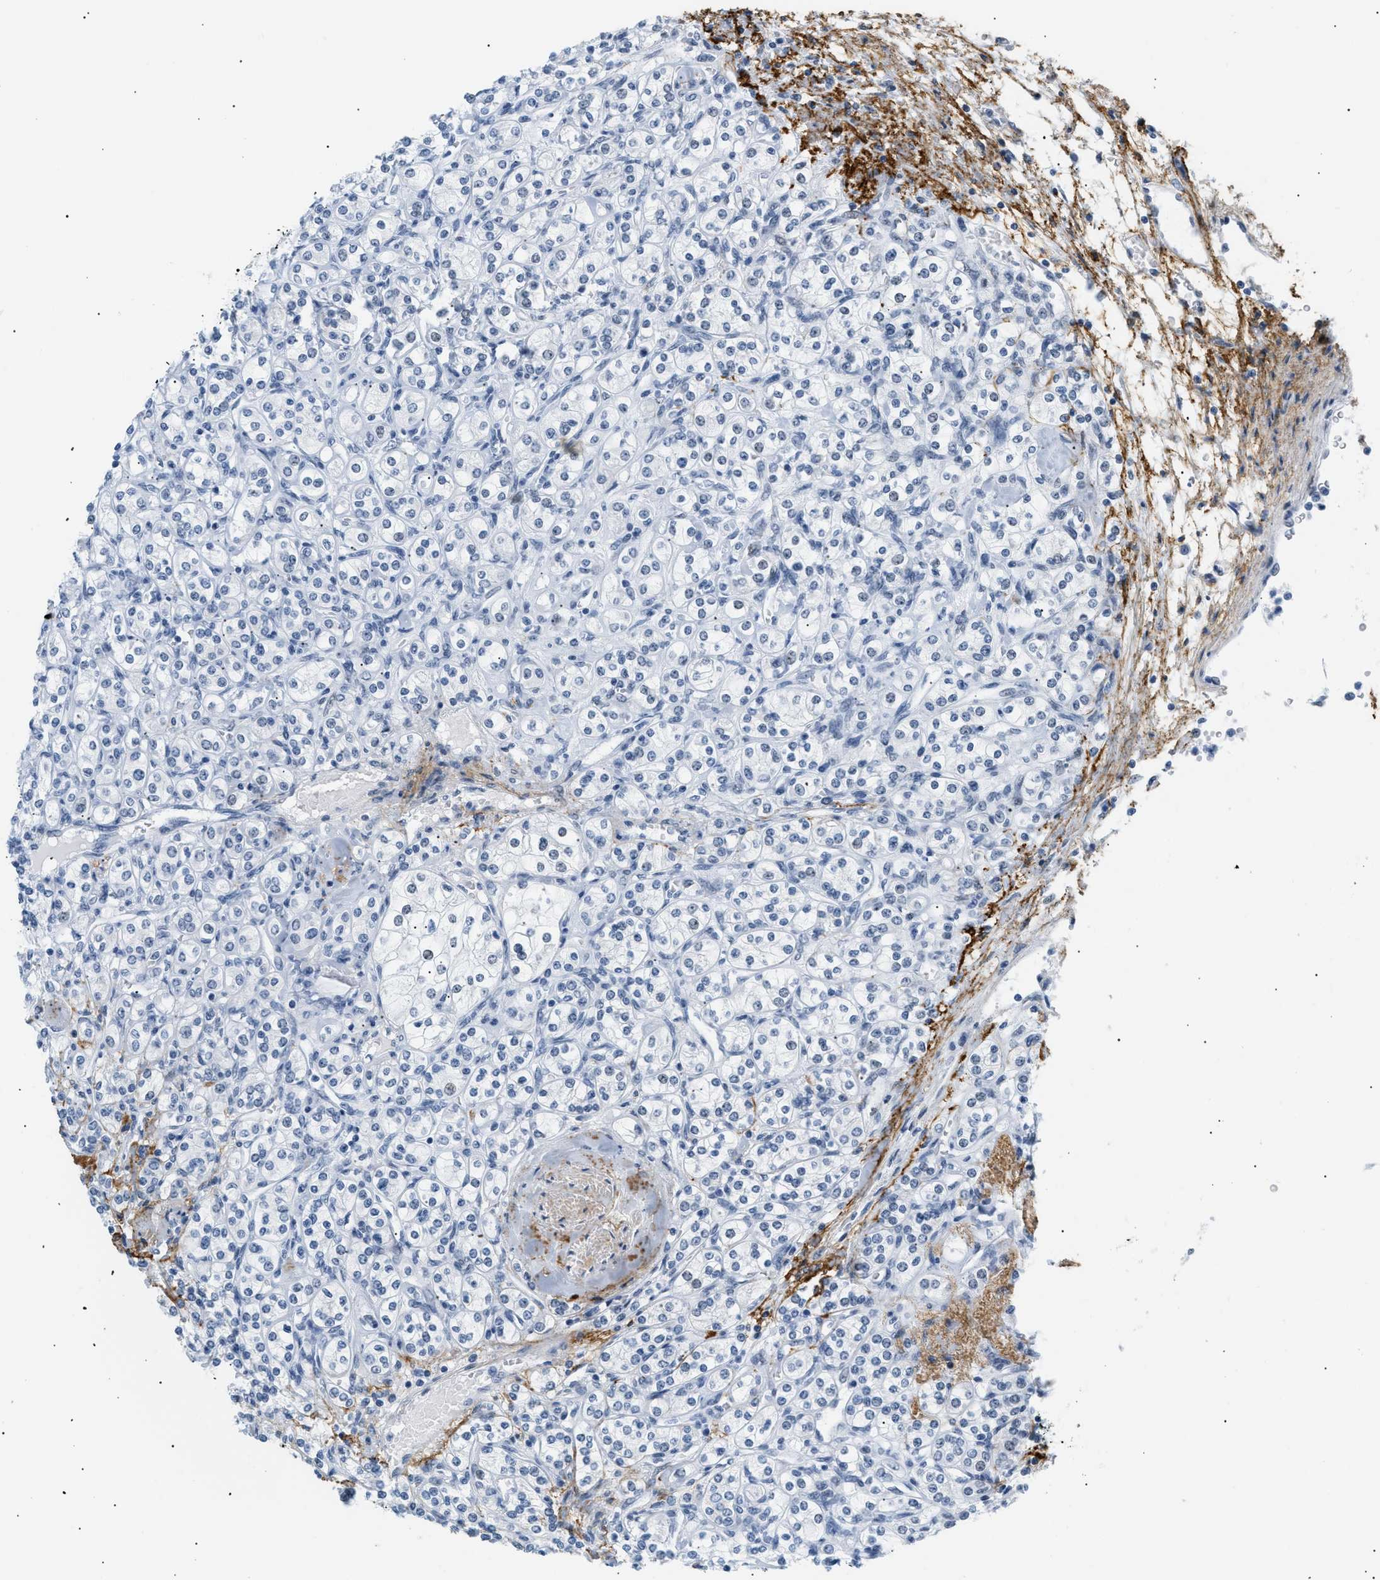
{"staining": {"intensity": "negative", "quantity": "none", "location": "none"}, "tissue": "renal cancer", "cell_type": "Tumor cells", "image_type": "cancer", "snomed": [{"axis": "morphology", "description": "Adenocarcinoma, NOS"}, {"axis": "topography", "description": "Kidney"}], "caption": "This is an immunohistochemistry photomicrograph of renal adenocarcinoma. There is no expression in tumor cells.", "gene": "ELN", "patient": {"sex": "male", "age": 77}}